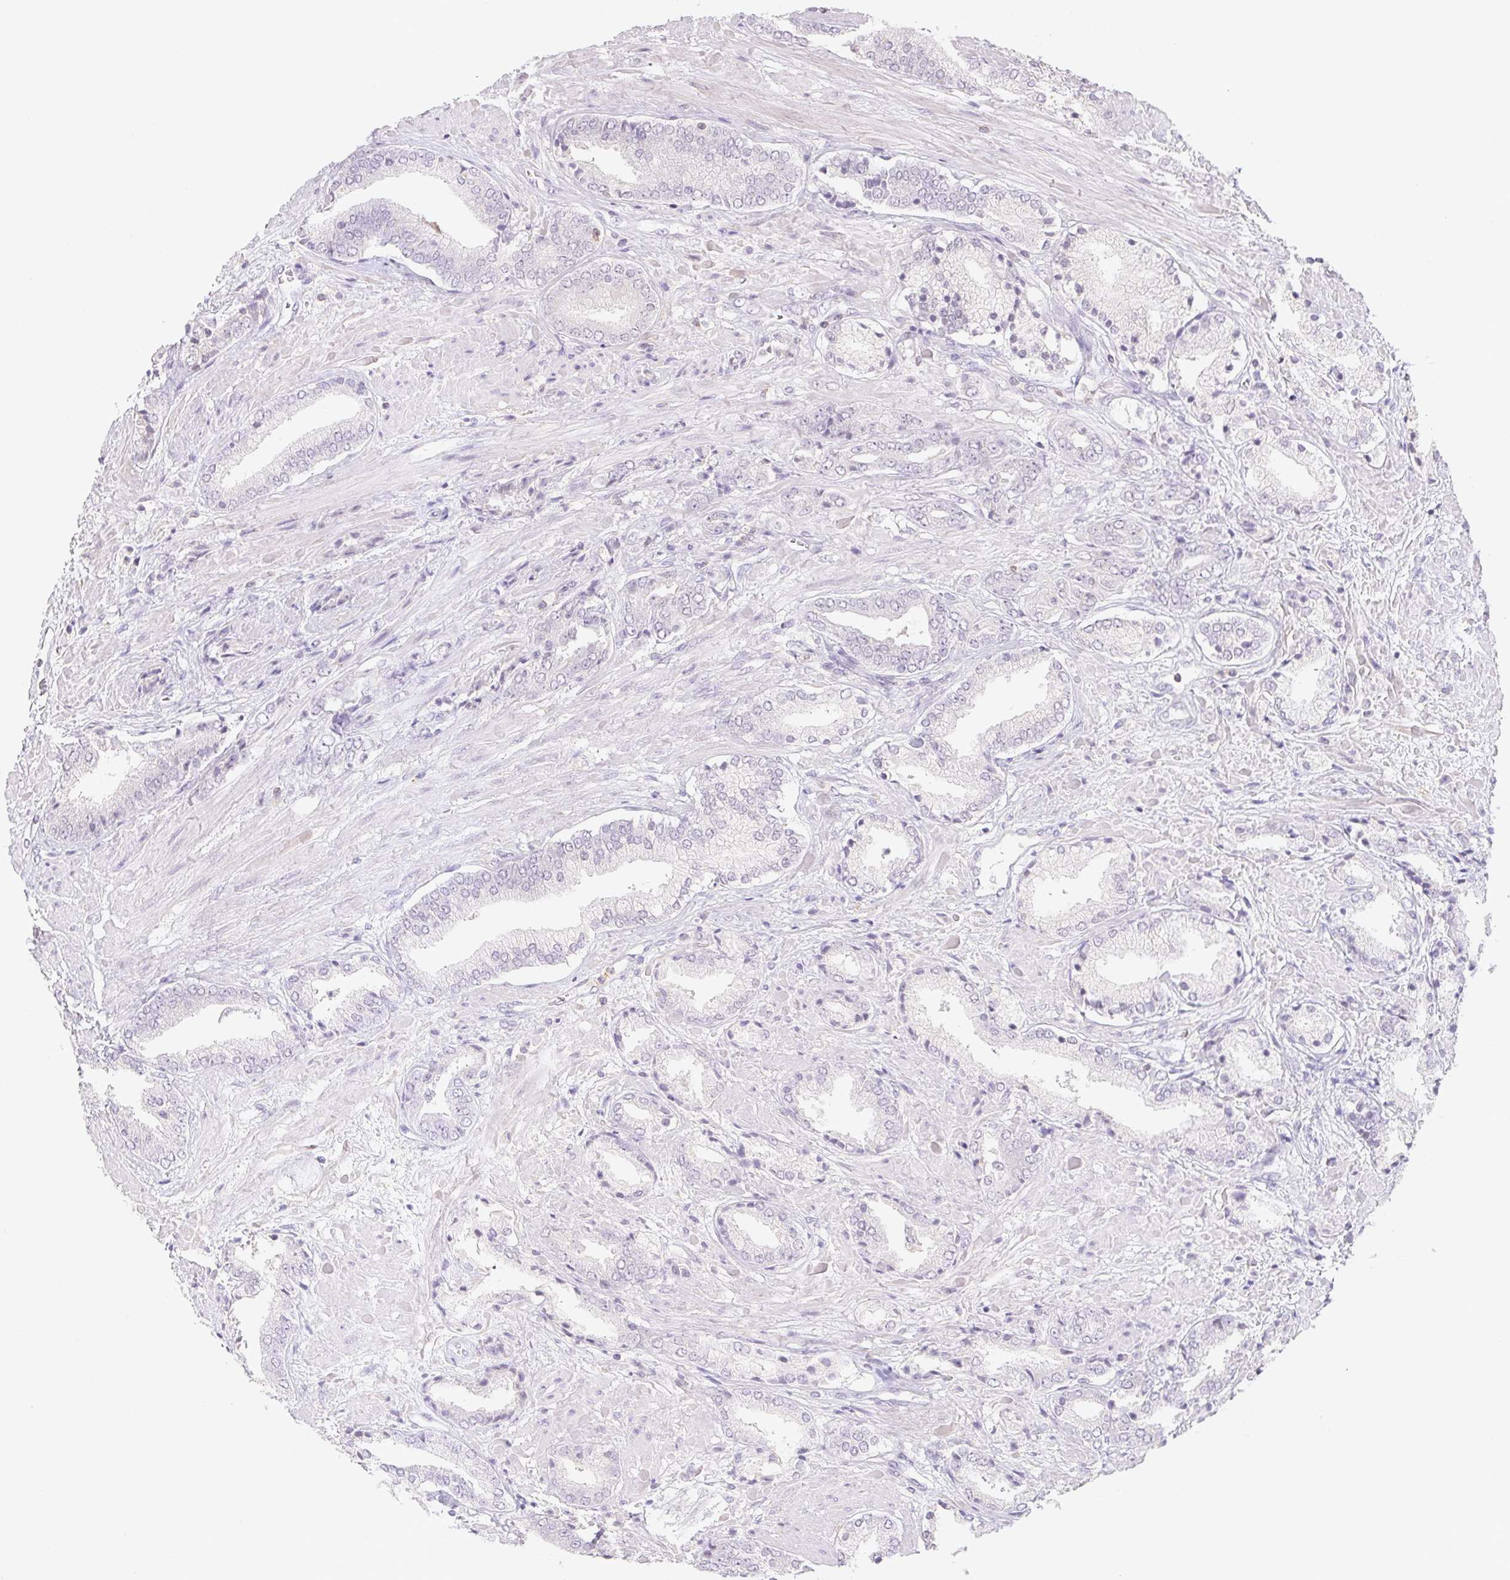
{"staining": {"intensity": "negative", "quantity": "none", "location": "none"}, "tissue": "prostate cancer", "cell_type": "Tumor cells", "image_type": "cancer", "snomed": [{"axis": "morphology", "description": "Adenocarcinoma, High grade"}, {"axis": "topography", "description": "Prostate"}], "caption": "IHC micrograph of neoplastic tissue: adenocarcinoma (high-grade) (prostate) stained with DAB (3,3'-diaminobenzidine) exhibits no significant protein positivity in tumor cells. The staining is performed using DAB (3,3'-diaminobenzidine) brown chromogen with nuclei counter-stained in using hematoxylin.", "gene": "KIF26A", "patient": {"sex": "male", "age": 56}}